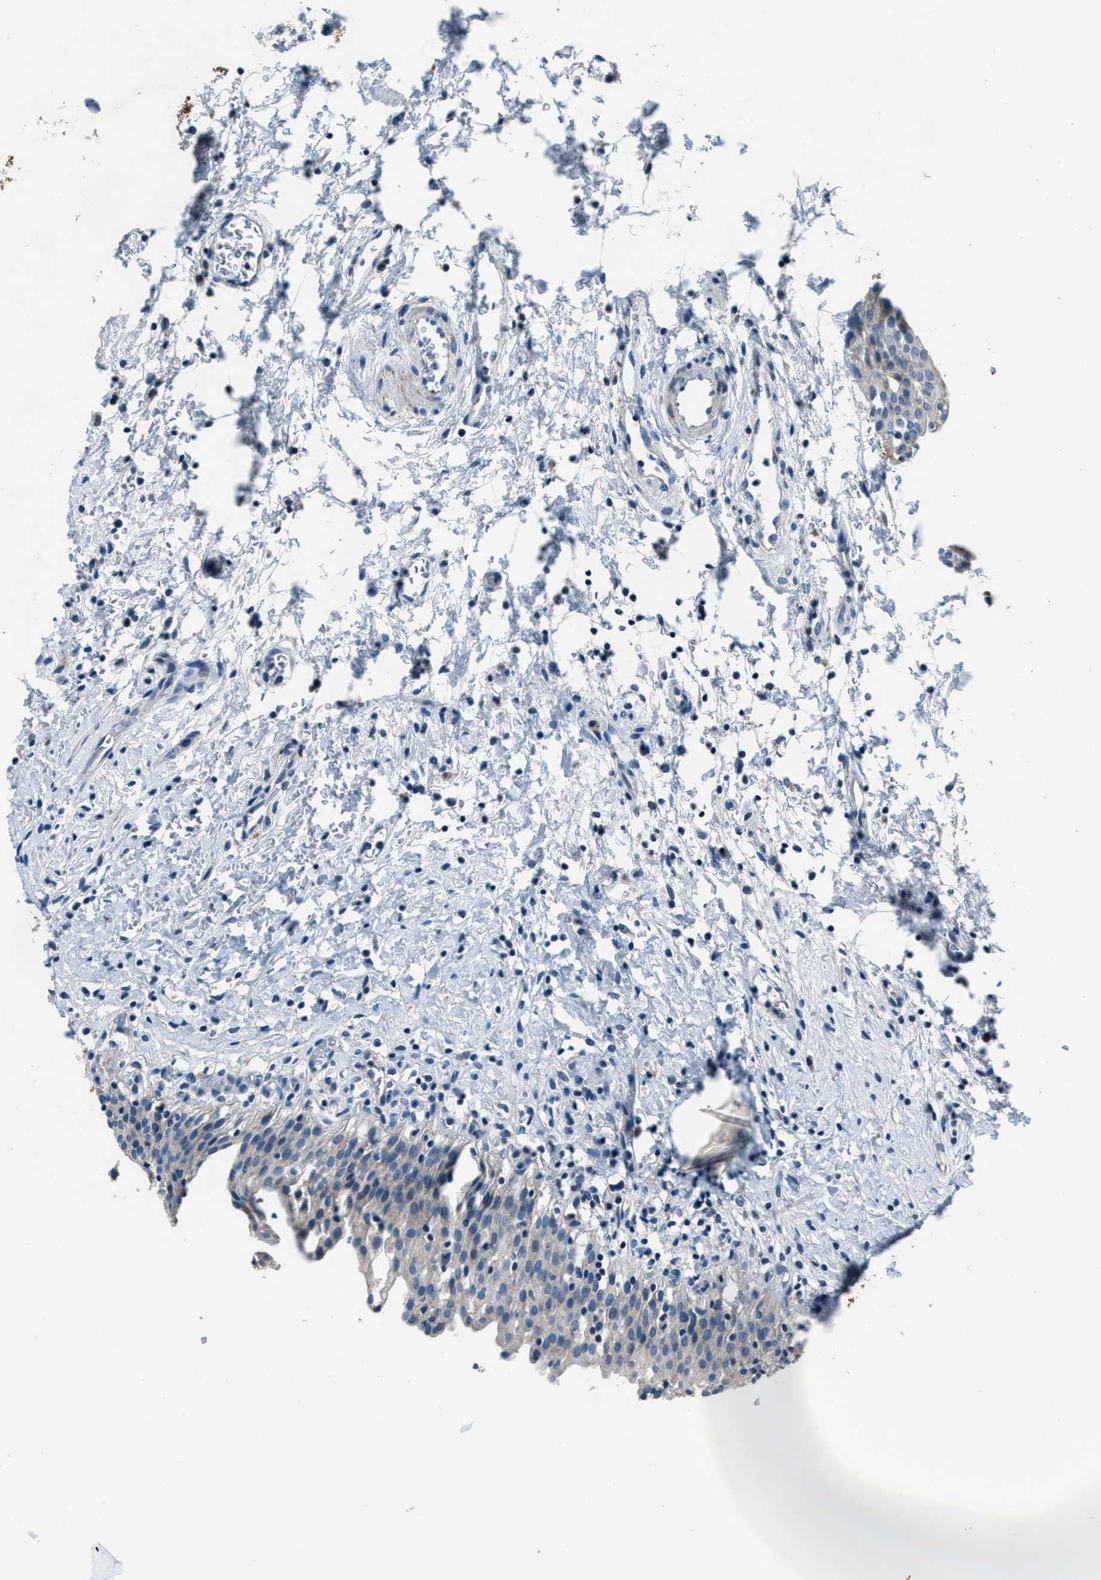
{"staining": {"intensity": "negative", "quantity": "none", "location": "none"}, "tissue": "urinary bladder", "cell_type": "Urothelial cells", "image_type": "normal", "snomed": [{"axis": "morphology", "description": "Normal tissue, NOS"}, {"axis": "topography", "description": "Urinary bladder"}], "caption": "Urothelial cells show no significant positivity in unremarkable urinary bladder. The staining is performed using DAB (3,3'-diaminobenzidine) brown chromogen with nuclei counter-stained in using hematoxylin.", "gene": "ADAM2", "patient": {"sex": "male", "age": 51}}